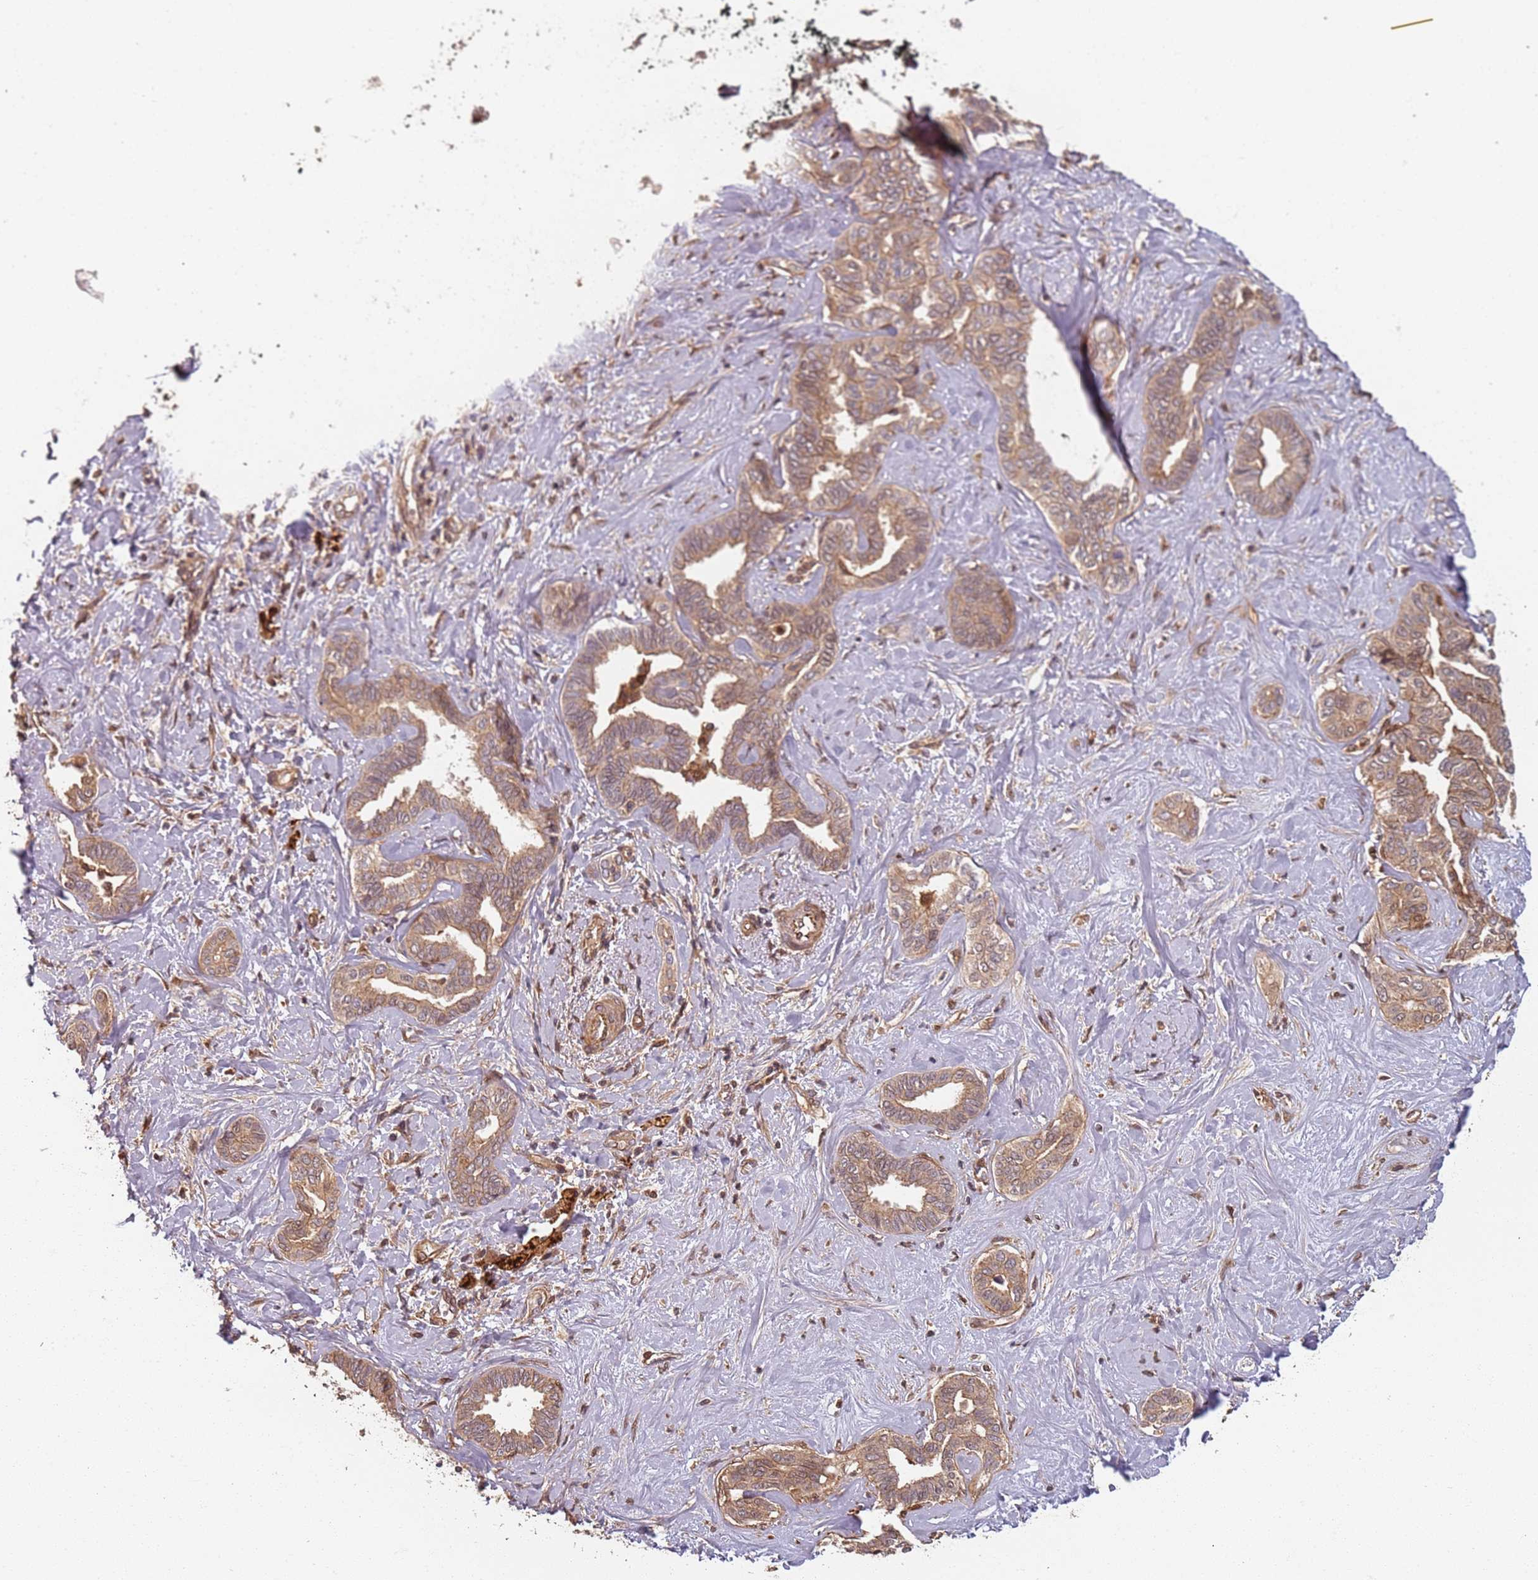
{"staining": {"intensity": "weak", "quantity": ">75%", "location": "cytoplasmic/membranous"}, "tissue": "liver cancer", "cell_type": "Tumor cells", "image_type": "cancer", "snomed": [{"axis": "morphology", "description": "Cholangiocarcinoma"}, {"axis": "topography", "description": "Liver"}], "caption": "IHC image of neoplastic tissue: human cholangiocarcinoma (liver) stained using immunohistochemistry shows low levels of weak protein expression localized specifically in the cytoplasmic/membranous of tumor cells, appearing as a cytoplasmic/membranous brown color.", "gene": "SDCCAG8", "patient": {"sex": "female", "age": 77}}